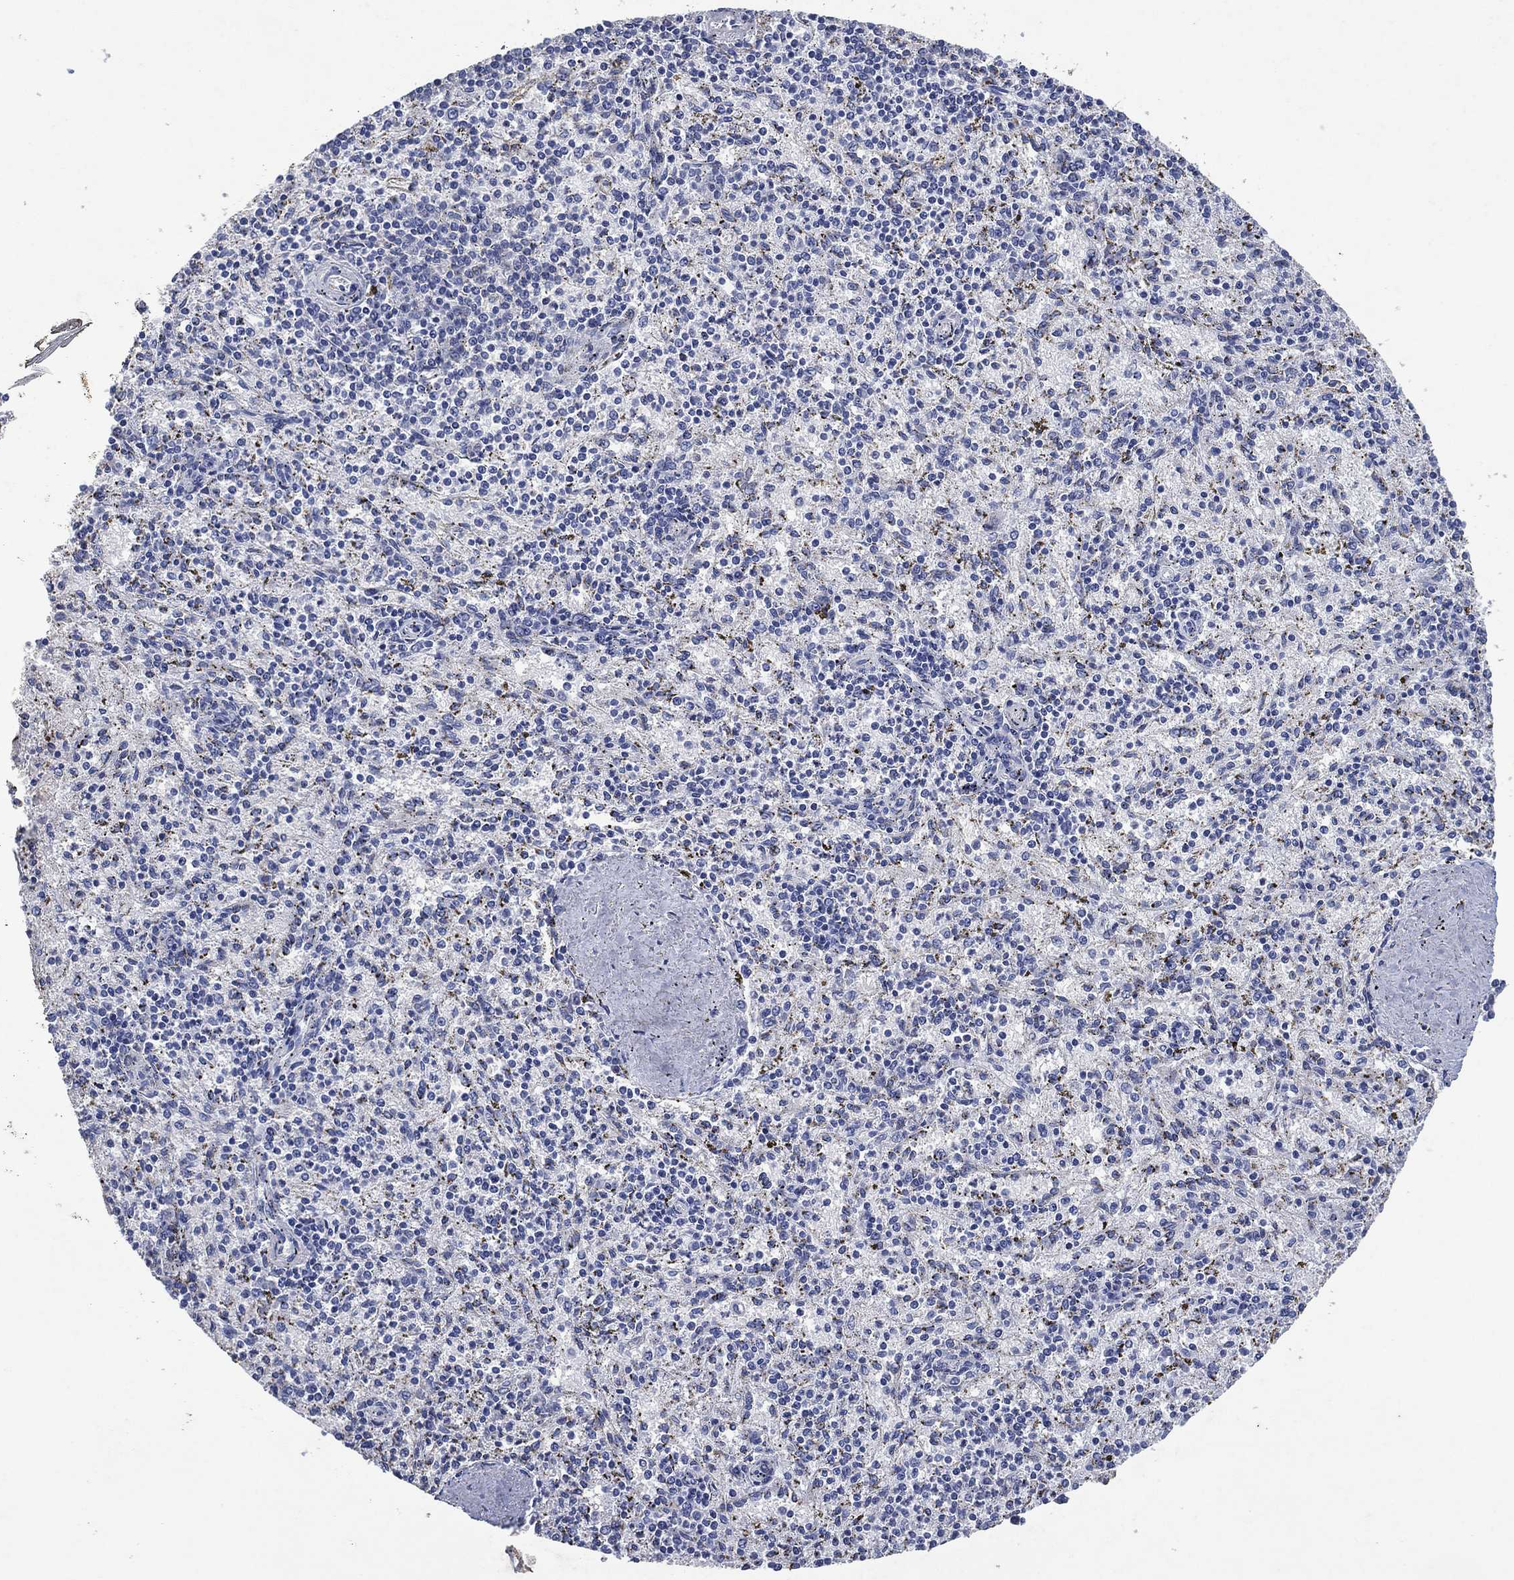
{"staining": {"intensity": "negative", "quantity": "none", "location": "none"}, "tissue": "spleen", "cell_type": "Cells in red pulp", "image_type": "normal", "snomed": [{"axis": "morphology", "description": "Normal tissue, NOS"}, {"axis": "topography", "description": "Spleen"}], "caption": "This micrograph is of normal spleen stained with IHC to label a protein in brown with the nuclei are counter-stained blue. There is no positivity in cells in red pulp. (Brightfield microscopy of DAB IHC at high magnification).", "gene": "FSCN2", "patient": {"sex": "female", "age": 37}}